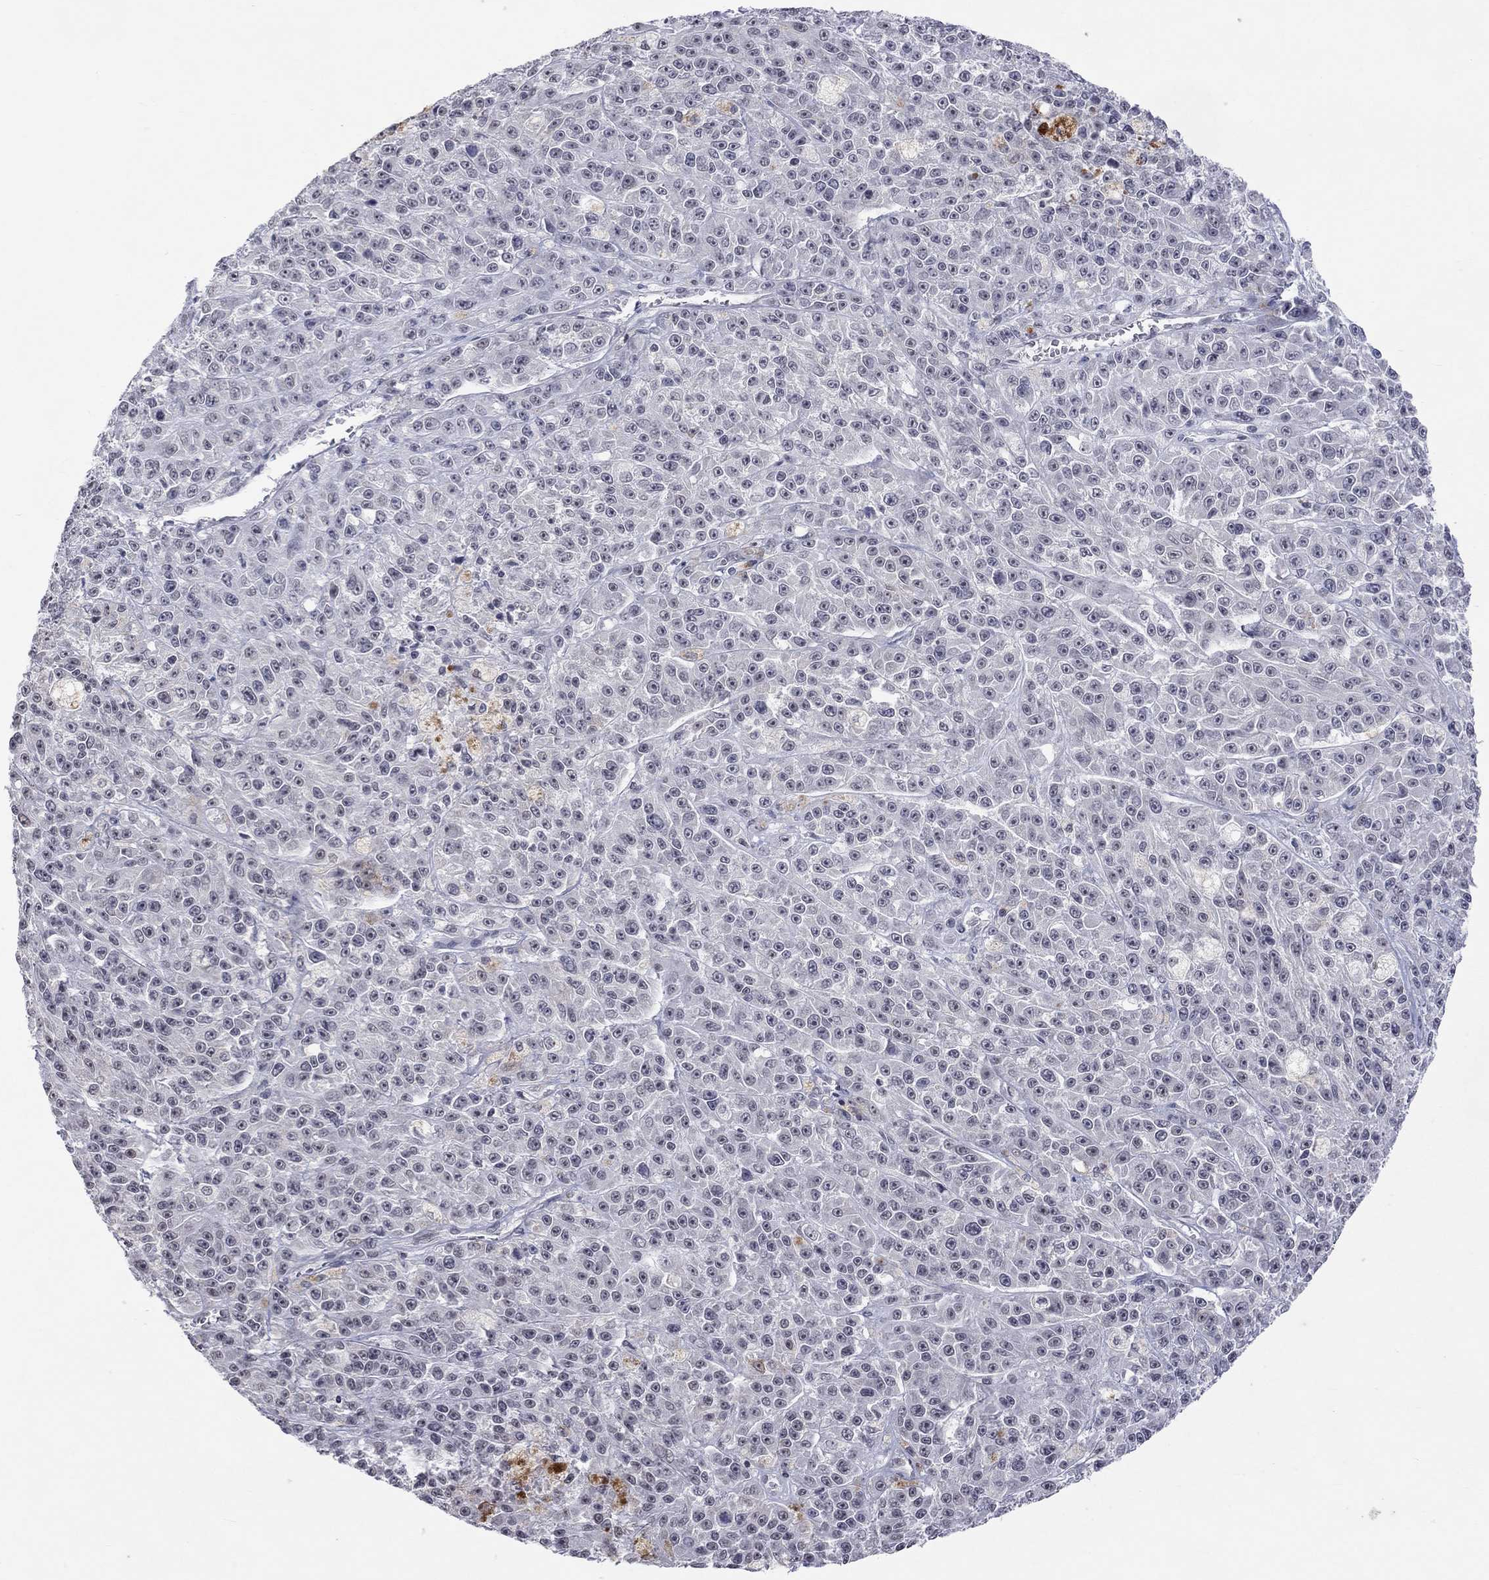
{"staining": {"intensity": "negative", "quantity": "none", "location": "none"}, "tissue": "melanoma", "cell_type": "Tumor cells", "image_type": "cancer", "snomed": [{"axis": "morphology", "description": "Malignant melanoma, NOS"}, {"axis": "topography", "description": "Skin"}], "caption": "Immunohistochemistry (IHC) image of neoplastic tissue: malignant melanoma stained with DAB (3,3'-diaminobenzidine) reveals no significant protein expression in tumor cells.", "gene": "TMEM143", "patient": {"sex": "female", "age": 58}}